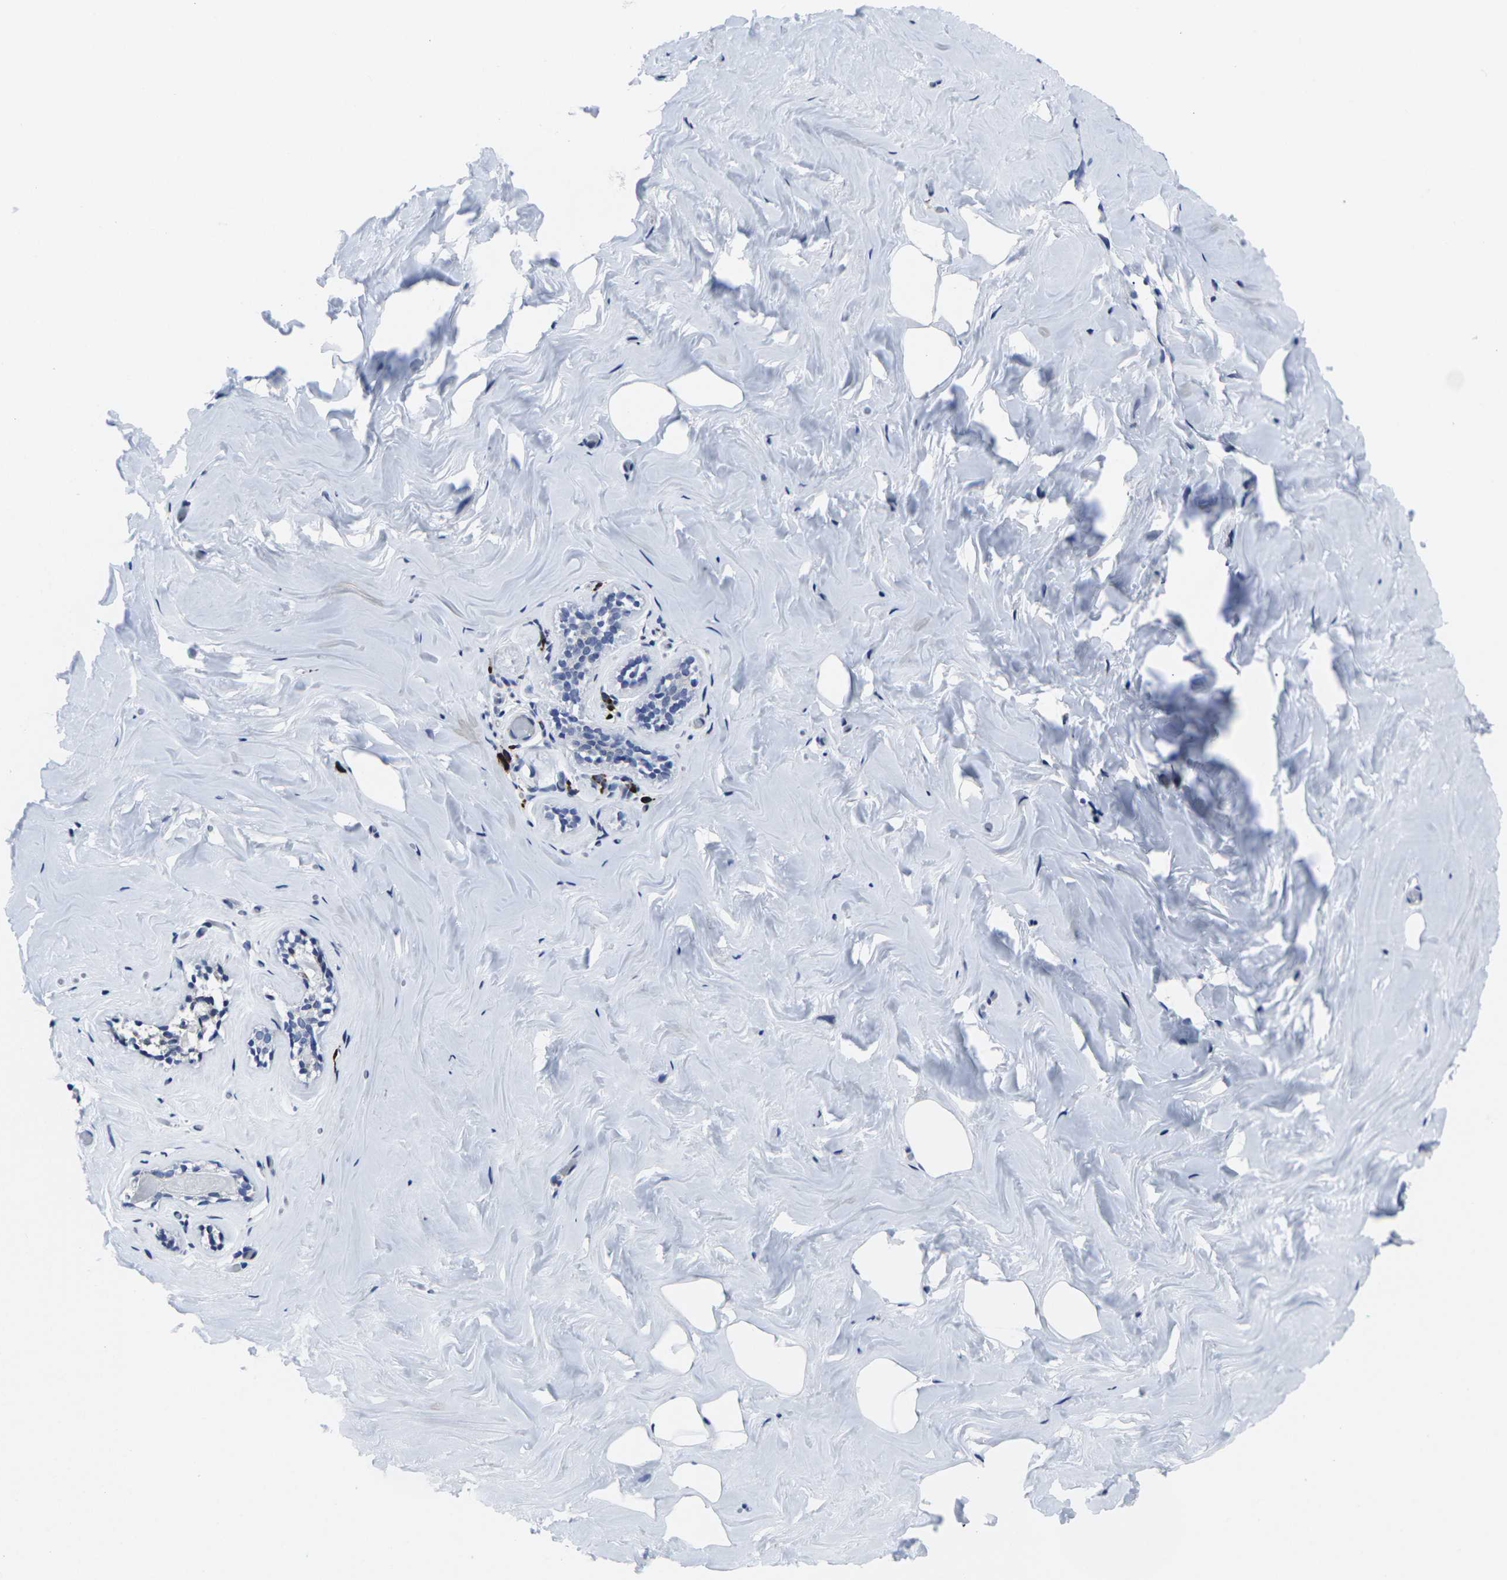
{"staining": {"intensity": "negative", "quantity": "none", "location": "none"}, "tissue": "breast", "cell_type": "Adipocytes", "image_type": "normal", "snomed": [{"axis": "morphology", "description": "Normal tissue, NOS"}, {"axis": "topography", "description": "Breast"}], "caption": "Immunohistochemical staining of unremarkable breast demonstrates no significant positivity in adipocytes.", "gene": "RPN1", "patient": {"sex": "female", "age": 75}}